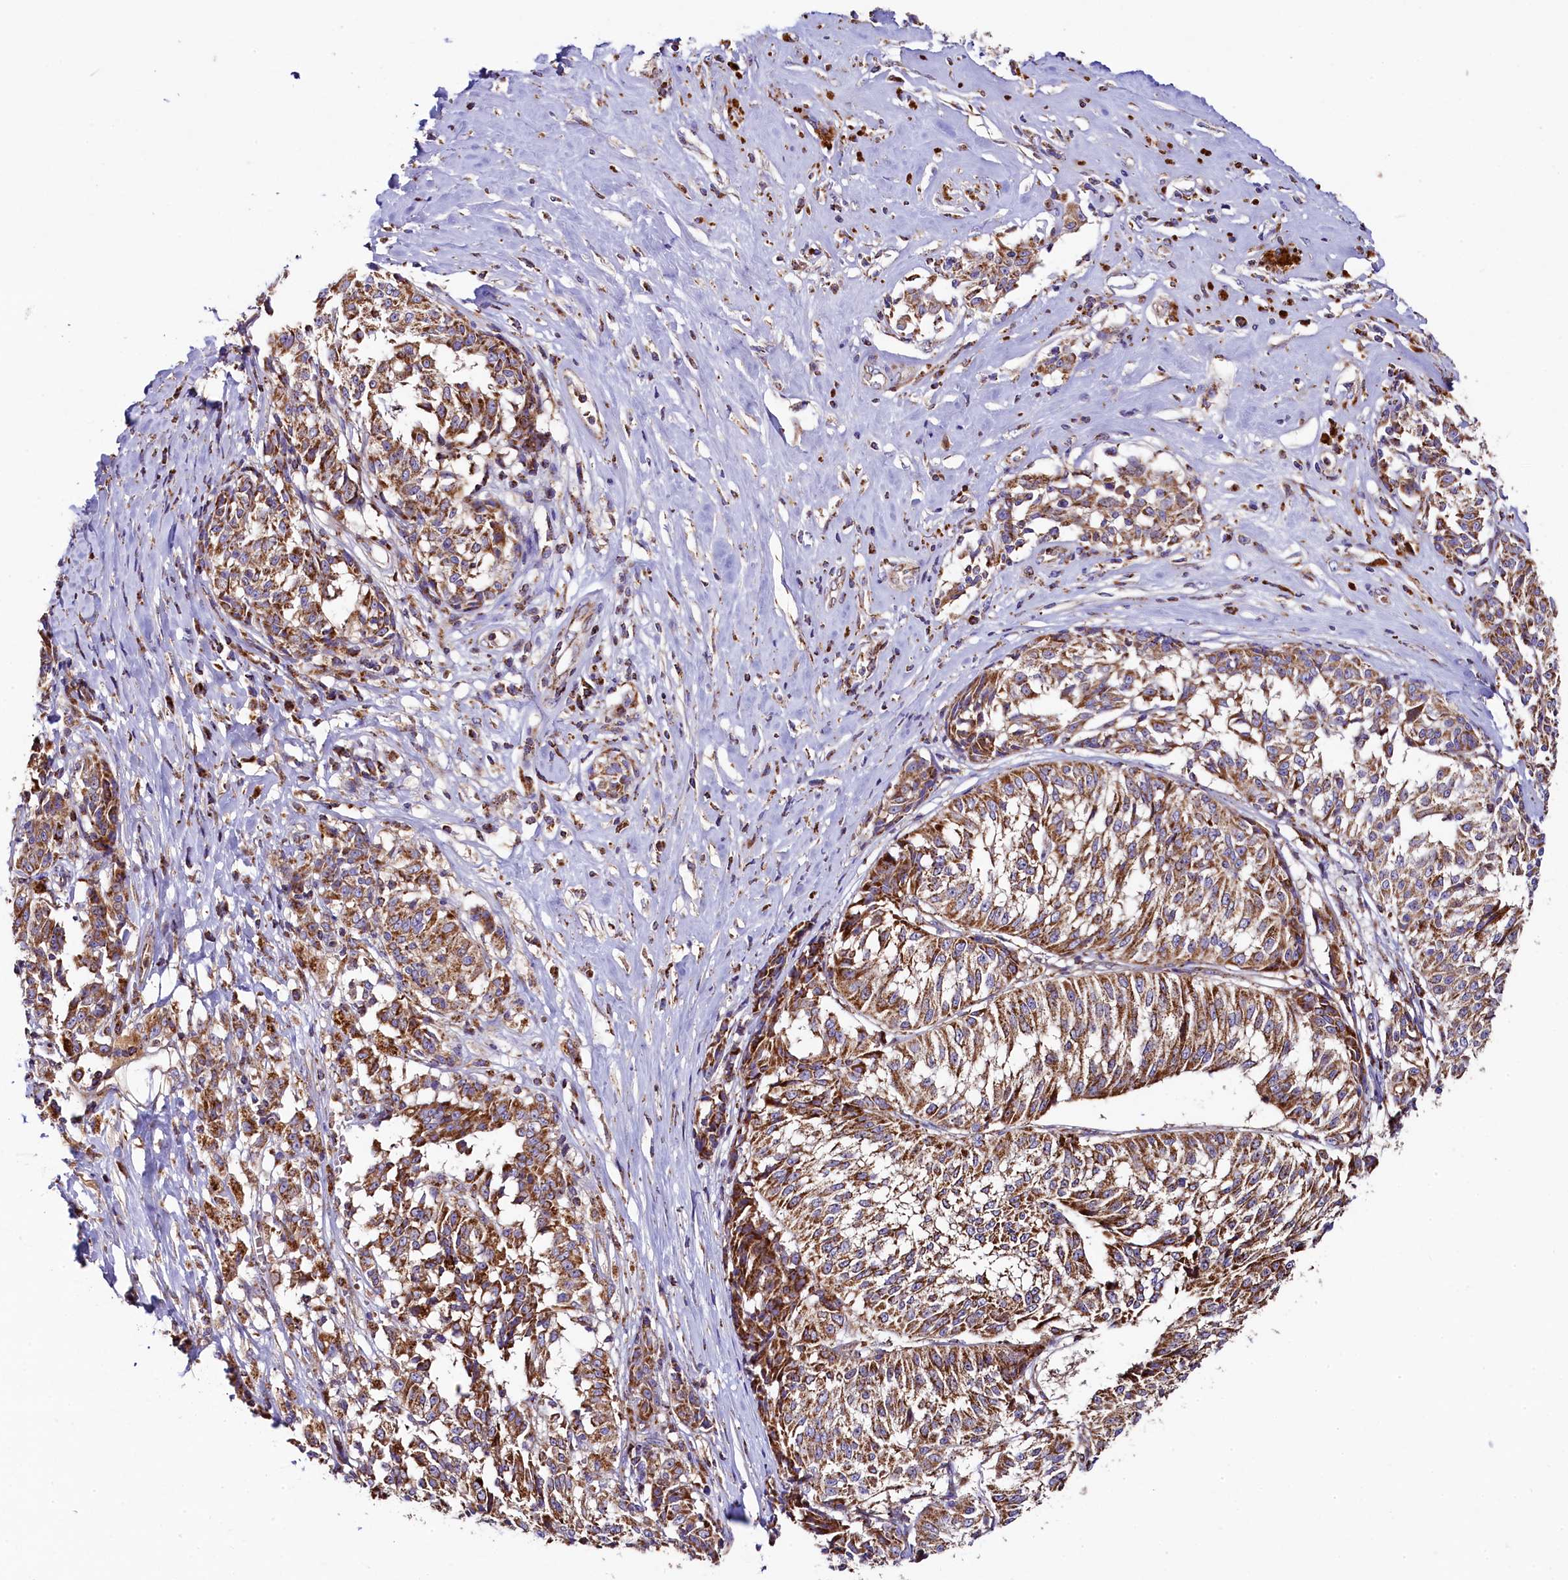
{"staining": {"intensity": "moderate", "quantity": ">75%", "location": "cytoplasmic/membranous"}, "tissue": "melanoma", "cell_type": "Tumor cells", "image_type": "cancer", "snomed": [{"axis": "morphology", "description": "Malignant melanoma, NOS"}, {"axis": "topography", "description": "Skin"}], "caption": "This is a micrograph of immunohistochemistry staining of melanoma, which shows moderate staining in the cytoplasmic/membranous of tumor cells.", "gene": "CLYBL", "patient": {"sex": "female", "age": 72}}